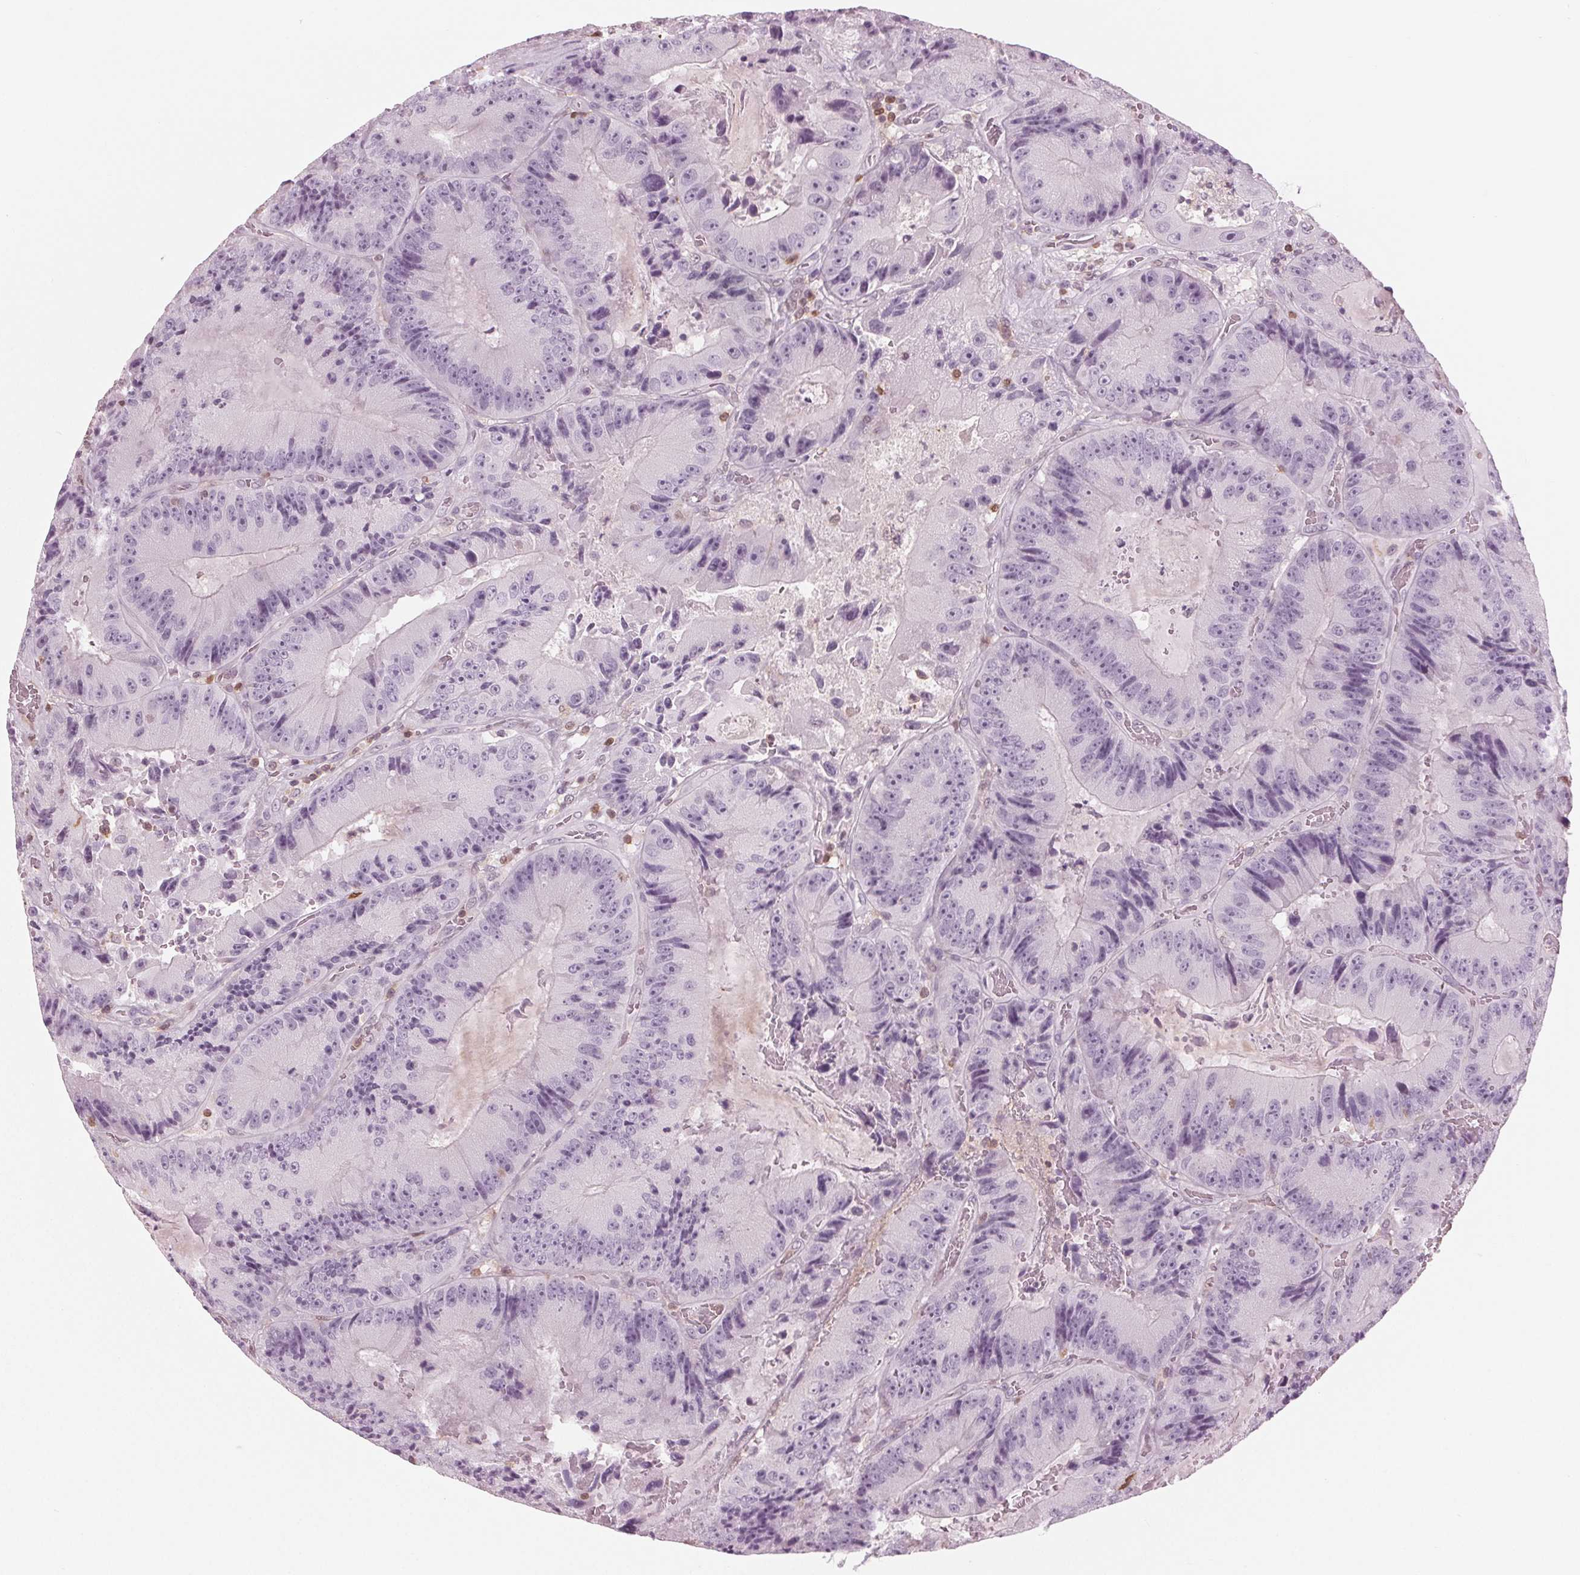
{"staining": {"intensity": "negative", "quantity": "none", "location": "none"}, "tissue": "colorectal cancer", "cell_type": "Tumor cells", "image_type": "cancer", "snomed": [{"axis": "morphology", "description": "Adenocarcinoma, NOS"}, {"axis": "topography", "description": "Colon"}], "caption": "The micrograph exhibits no staining of tumor cells in colorectal cancer (adenocarcinoma).", "gene": "BTLA", "patient": {"sex": "female", "age": 86}}